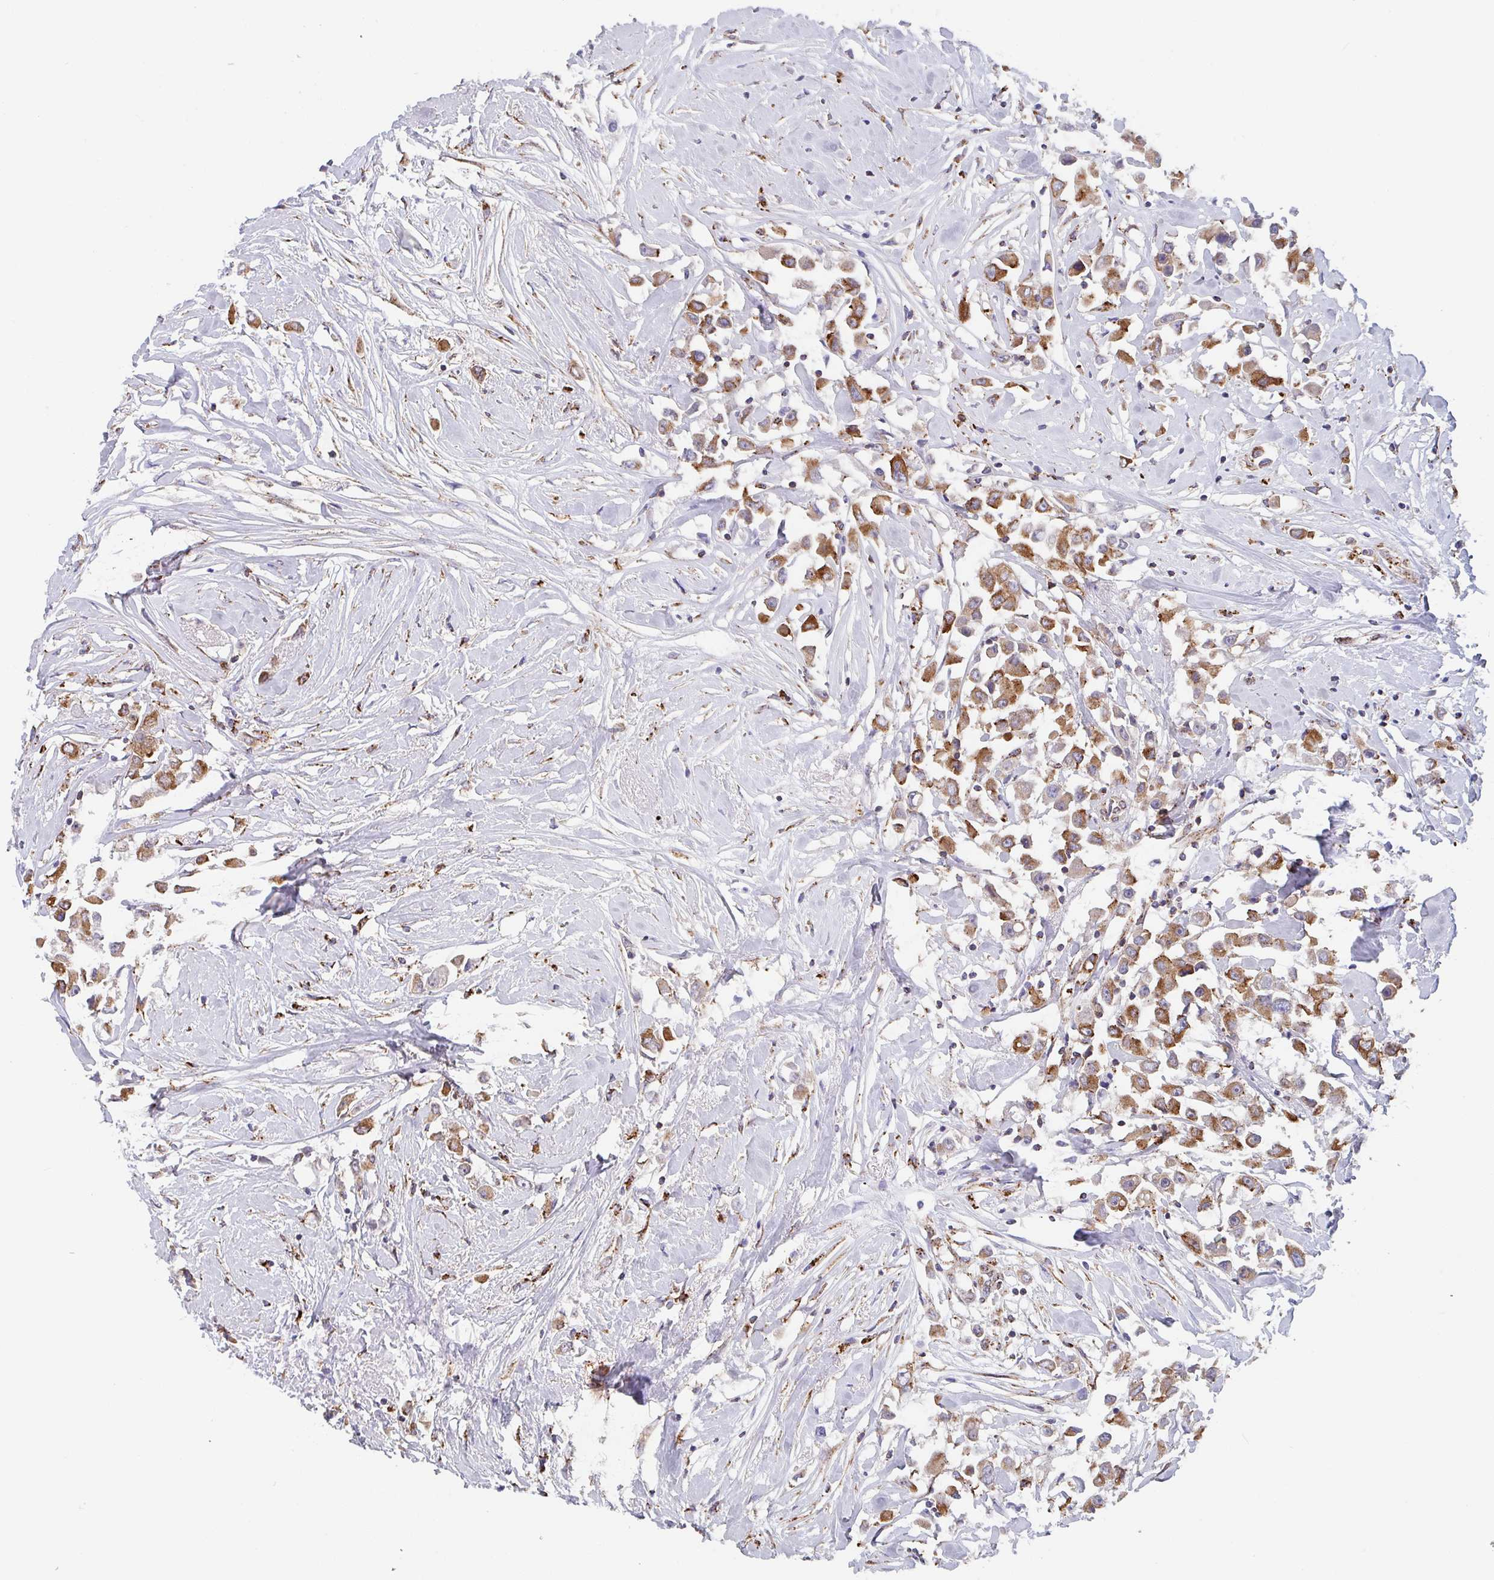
{"staining": {"intensity": "moderate", "quantity": ">75%", "location": "cytoplasmic/membranous"}, "tissue": "breast cancer", "cell_type": "Tumor cells", "image_type": "cancer", "snomed": [{"axis": "morphology", "description": "Duct carcinoma"}, {"axis": "topography", "description": "Breast"}], "caption": "IHC micrograph of human breast intraductal carcinoma stained for a protein (brown), which exhibits medium levels of moderate cytoplasmic/membranous expression in approximately >75% of tumor cells.", "gene": "PROSER3", "patient": {"sex": "female", "age": 61}}